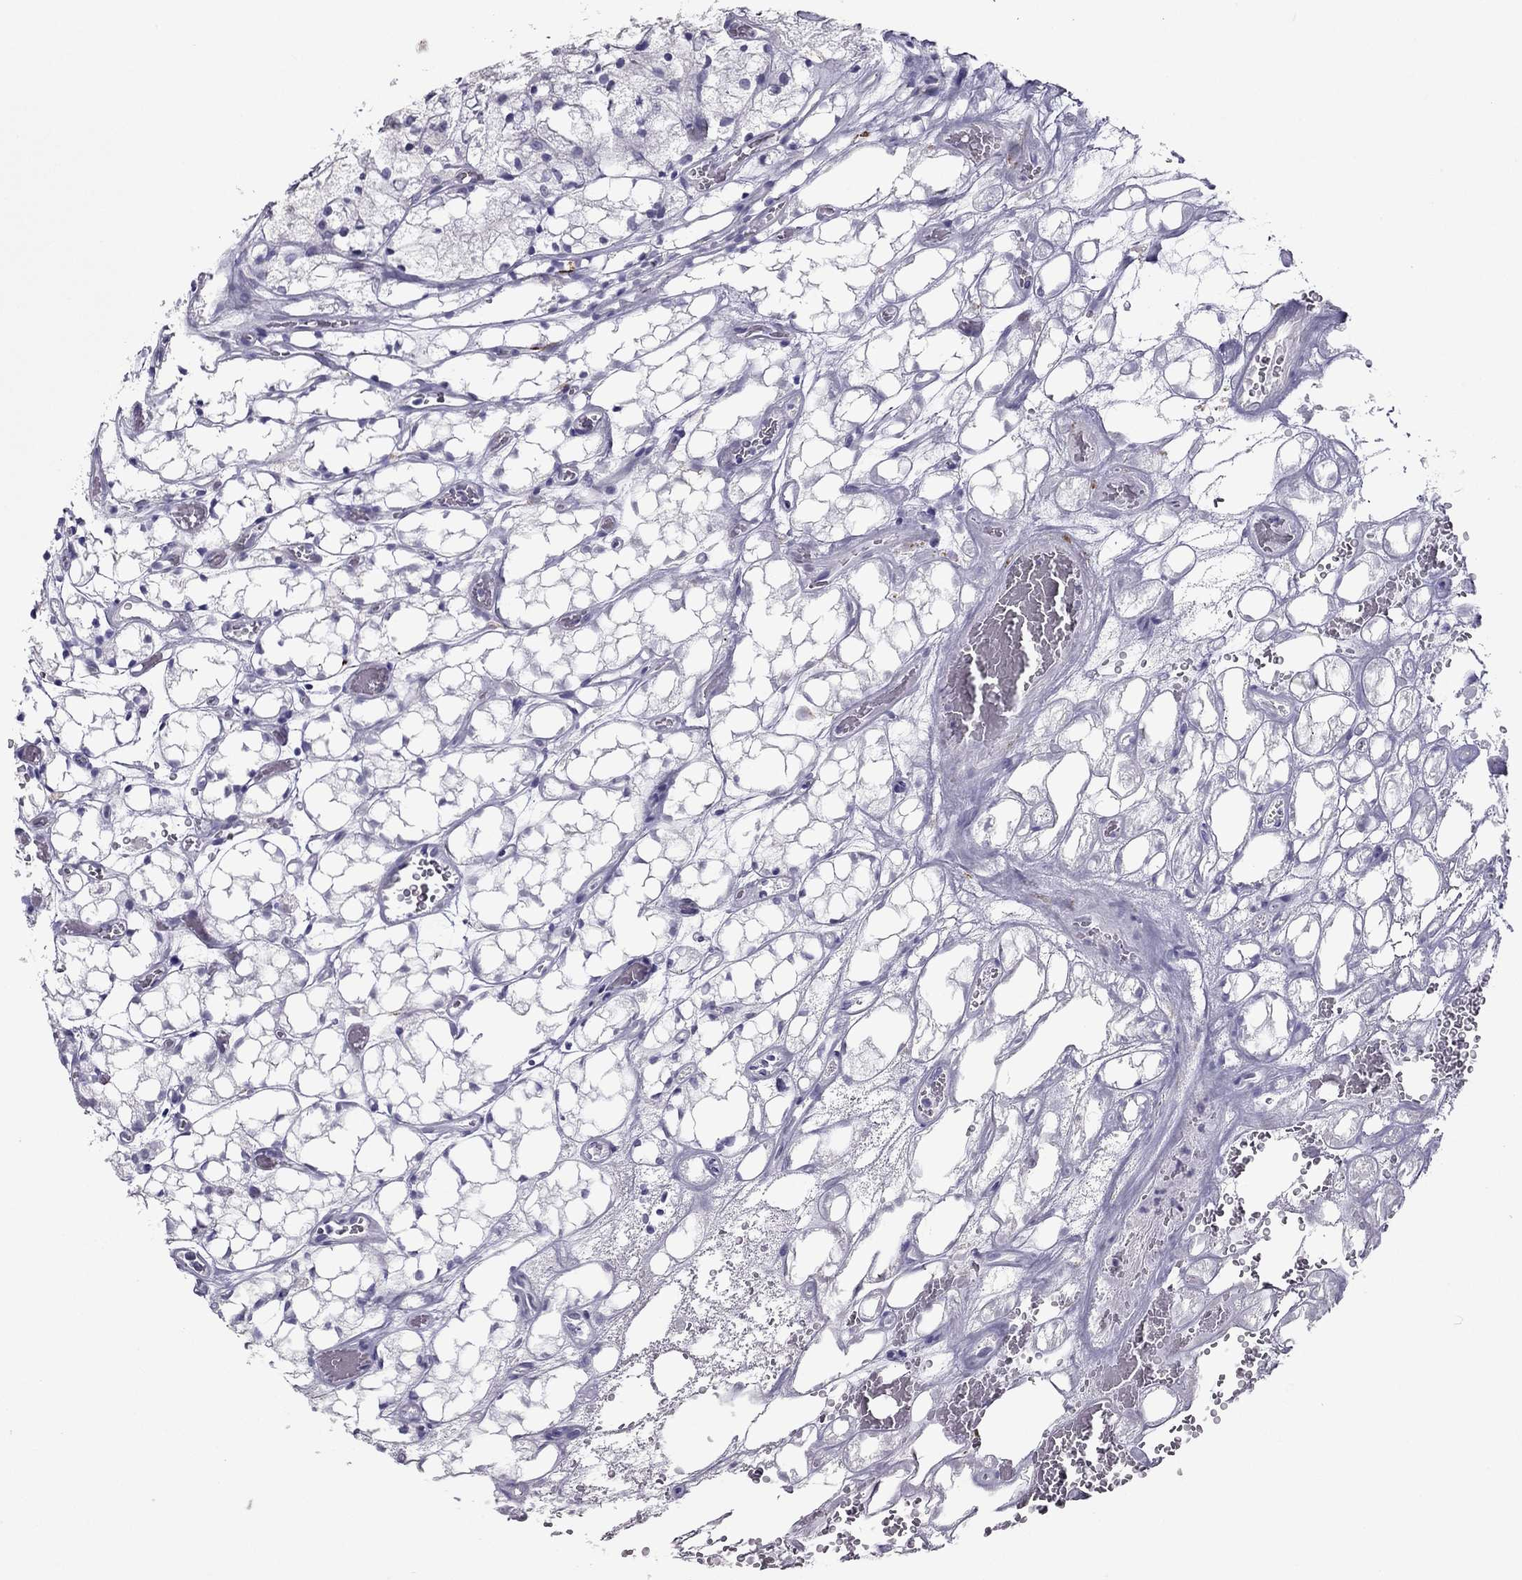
{"staining": {"intensity": "negative", "quantity": "none", "location": "none"}, "tissue": "renal cancer", "cell_type": "Tumor cells", "image_type": "cancer", "snomed": [{"axis": "morphology", "description": "Adenocarcinoma, NOS"}, {"axis": "topography", "description": "Kidney"}], "caption": "Renal cancer (adenocarcinoma) was stained to show a protein in brown. There is no significant staining in tumor cells. (DAB (3,3'-diaminobenzidine) immunohistochemistry with hematoxylin counter stain).", "gene": "RGS8", "patient": {"sex": "female", "age": 69}}